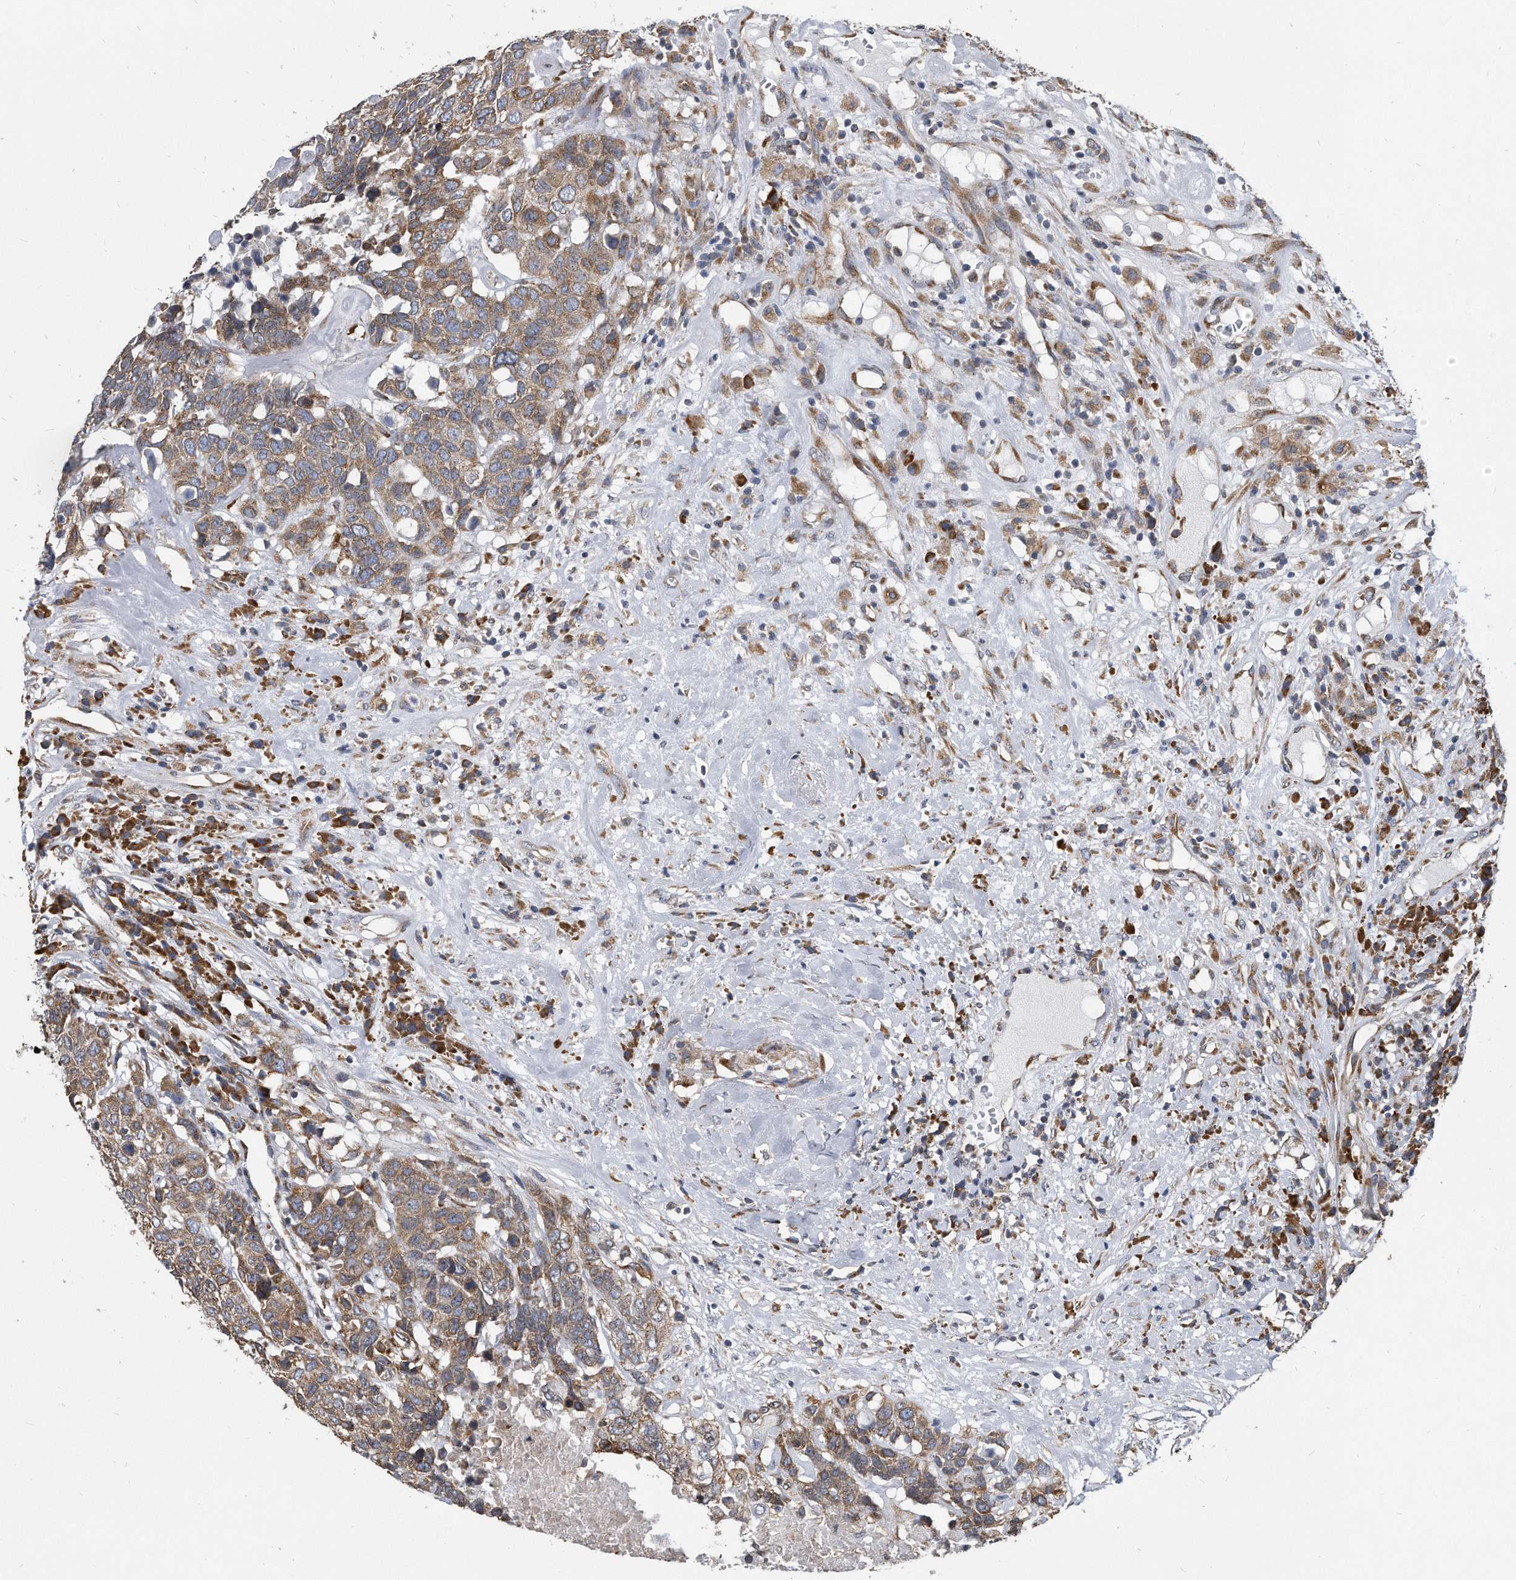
{"staining": {"intensity": "moderate", "quantity": ">75%", "location": "cytoplasmic/membranous"}, "tissue": "head and neck cancer", "cell_type": "Tumor cells", "image_type": "cancer", "snomed": [{"axis": "morphology", "description": "Squamous cell carcinoma, NOS"}, {"axis": "topography", "description": "Head-Neck"}], "caption": "An image of human head and neck cancer (squamous cell carcinoma) stained for a protein displays moderate cytoplasmic/membranous brown staining in tumor cells.", "gene": "CCDC47", "patient": {"sex": "male", "age": 66}}